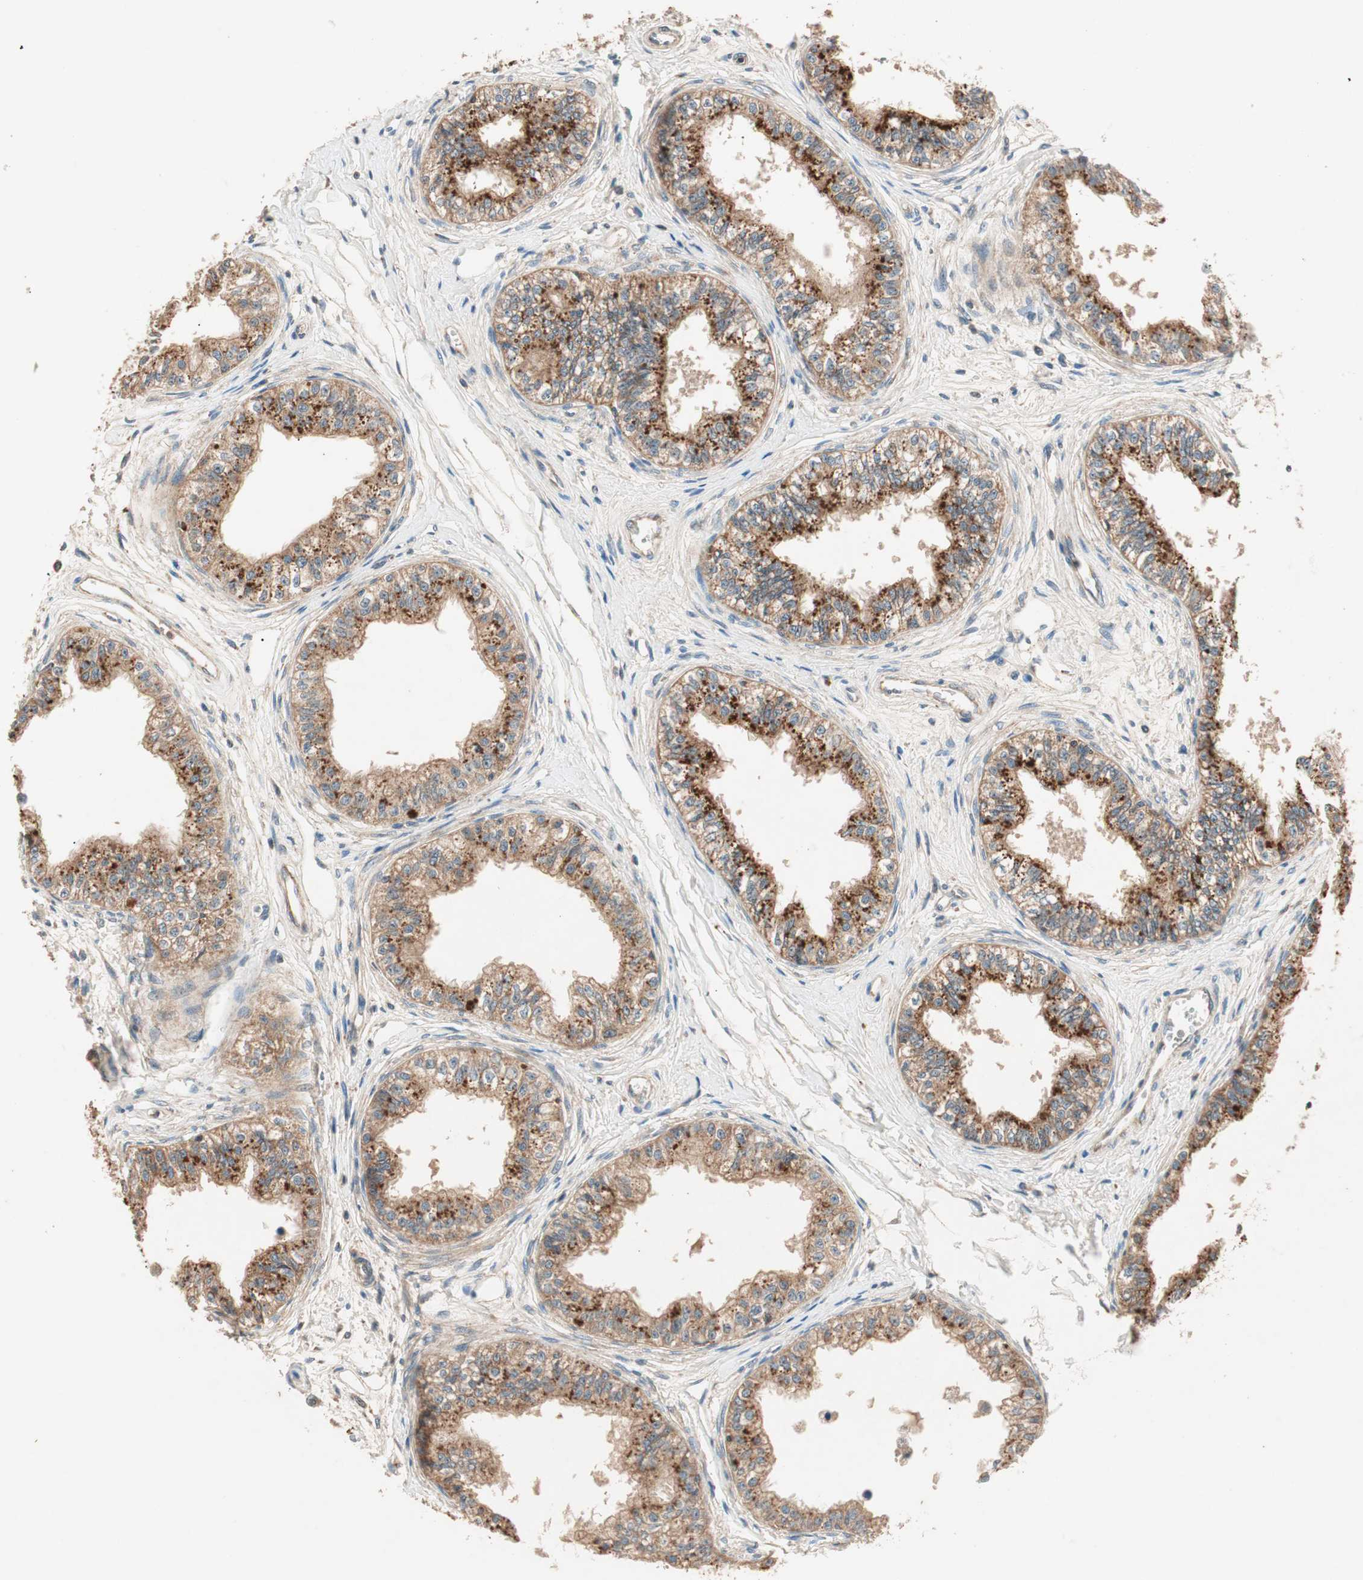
{"staining": {"intensity": "strong", "quantity": ">75%", "location": "cytoplasmic/membranous"}, "tissue": "epididymis", "cell_type": "Glandular cells", "image_type": "normal", "snomed": [{"axis": "morphology", "description": "Normal tissue, NOS"}, {"axis": "morphology", "description": "Adenocarcinoma, metastatic, NOS"}, {"axis": "topography", "description": "Testis"}, {"axis": "topography", "description": "Epididymis"}], "caption": "The photomicrograph displays immunohistochemical staining of benign epididymis. There is strong cytoplasmic/membranous staining is seen in approximately >75% of glandular cells.", "gene": "HPN", "patient": {"sex": "male", "age": 26}}